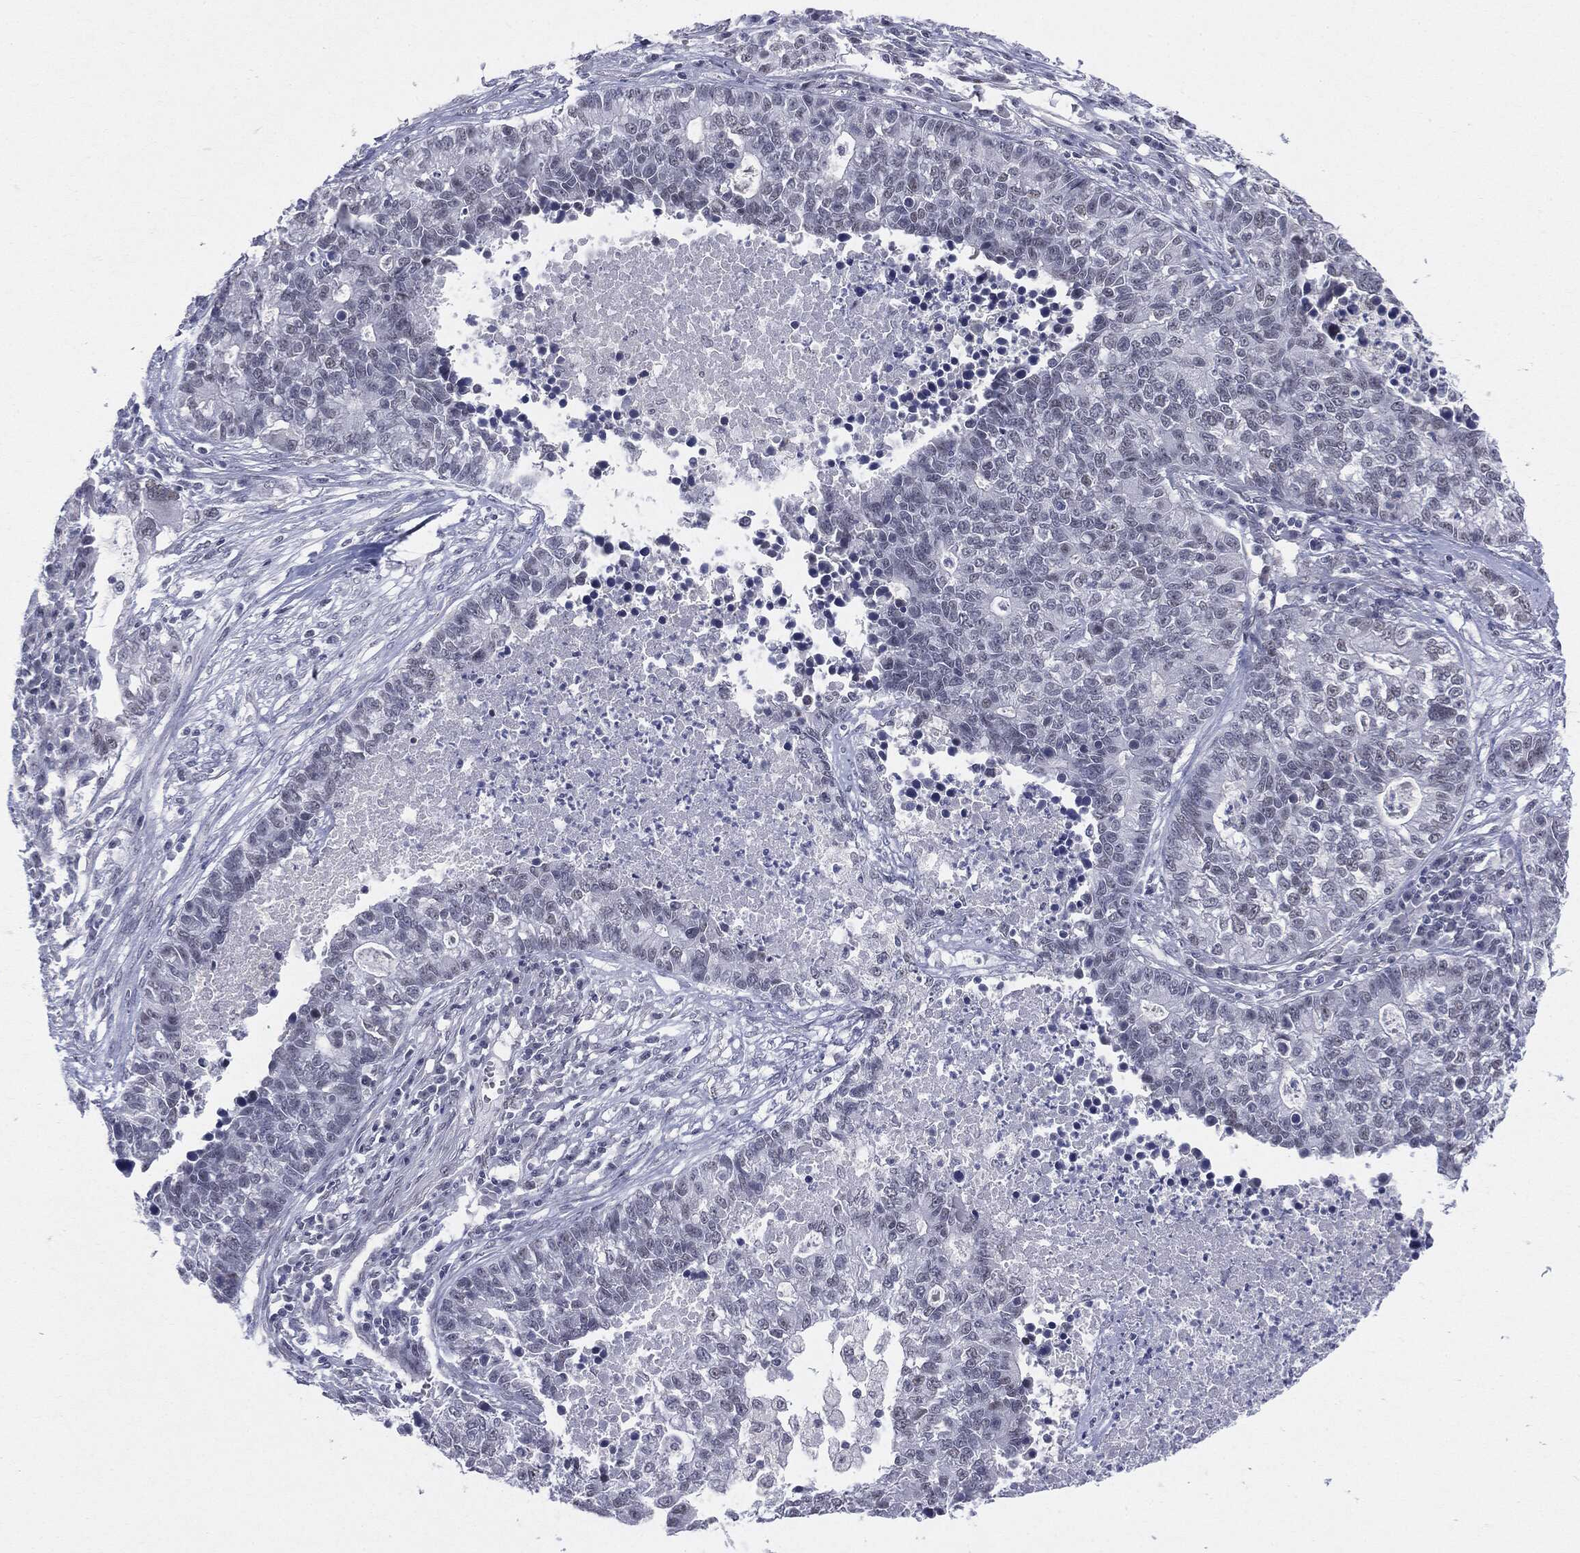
{"staining": {"intensity": "negative", "quantity": "none", "location": "none"}, "tissue": "lung cancer", "cell_type": "Tumor cells", "image_type": "cancer", "snomed": [{"axis": "morphology", "description": "Adenocarcinoma, NOS"}, {"axis": "topography", "description": "Lung"}], "caption": "DAB (3,3'-diaminobenzidine) immunohistochemical staining of human adenocarcinoma (lung) displays no significant positivity in tumor cells.", "gene": "SLC5A5", "patient": {"sex": "male", "age": 57}}